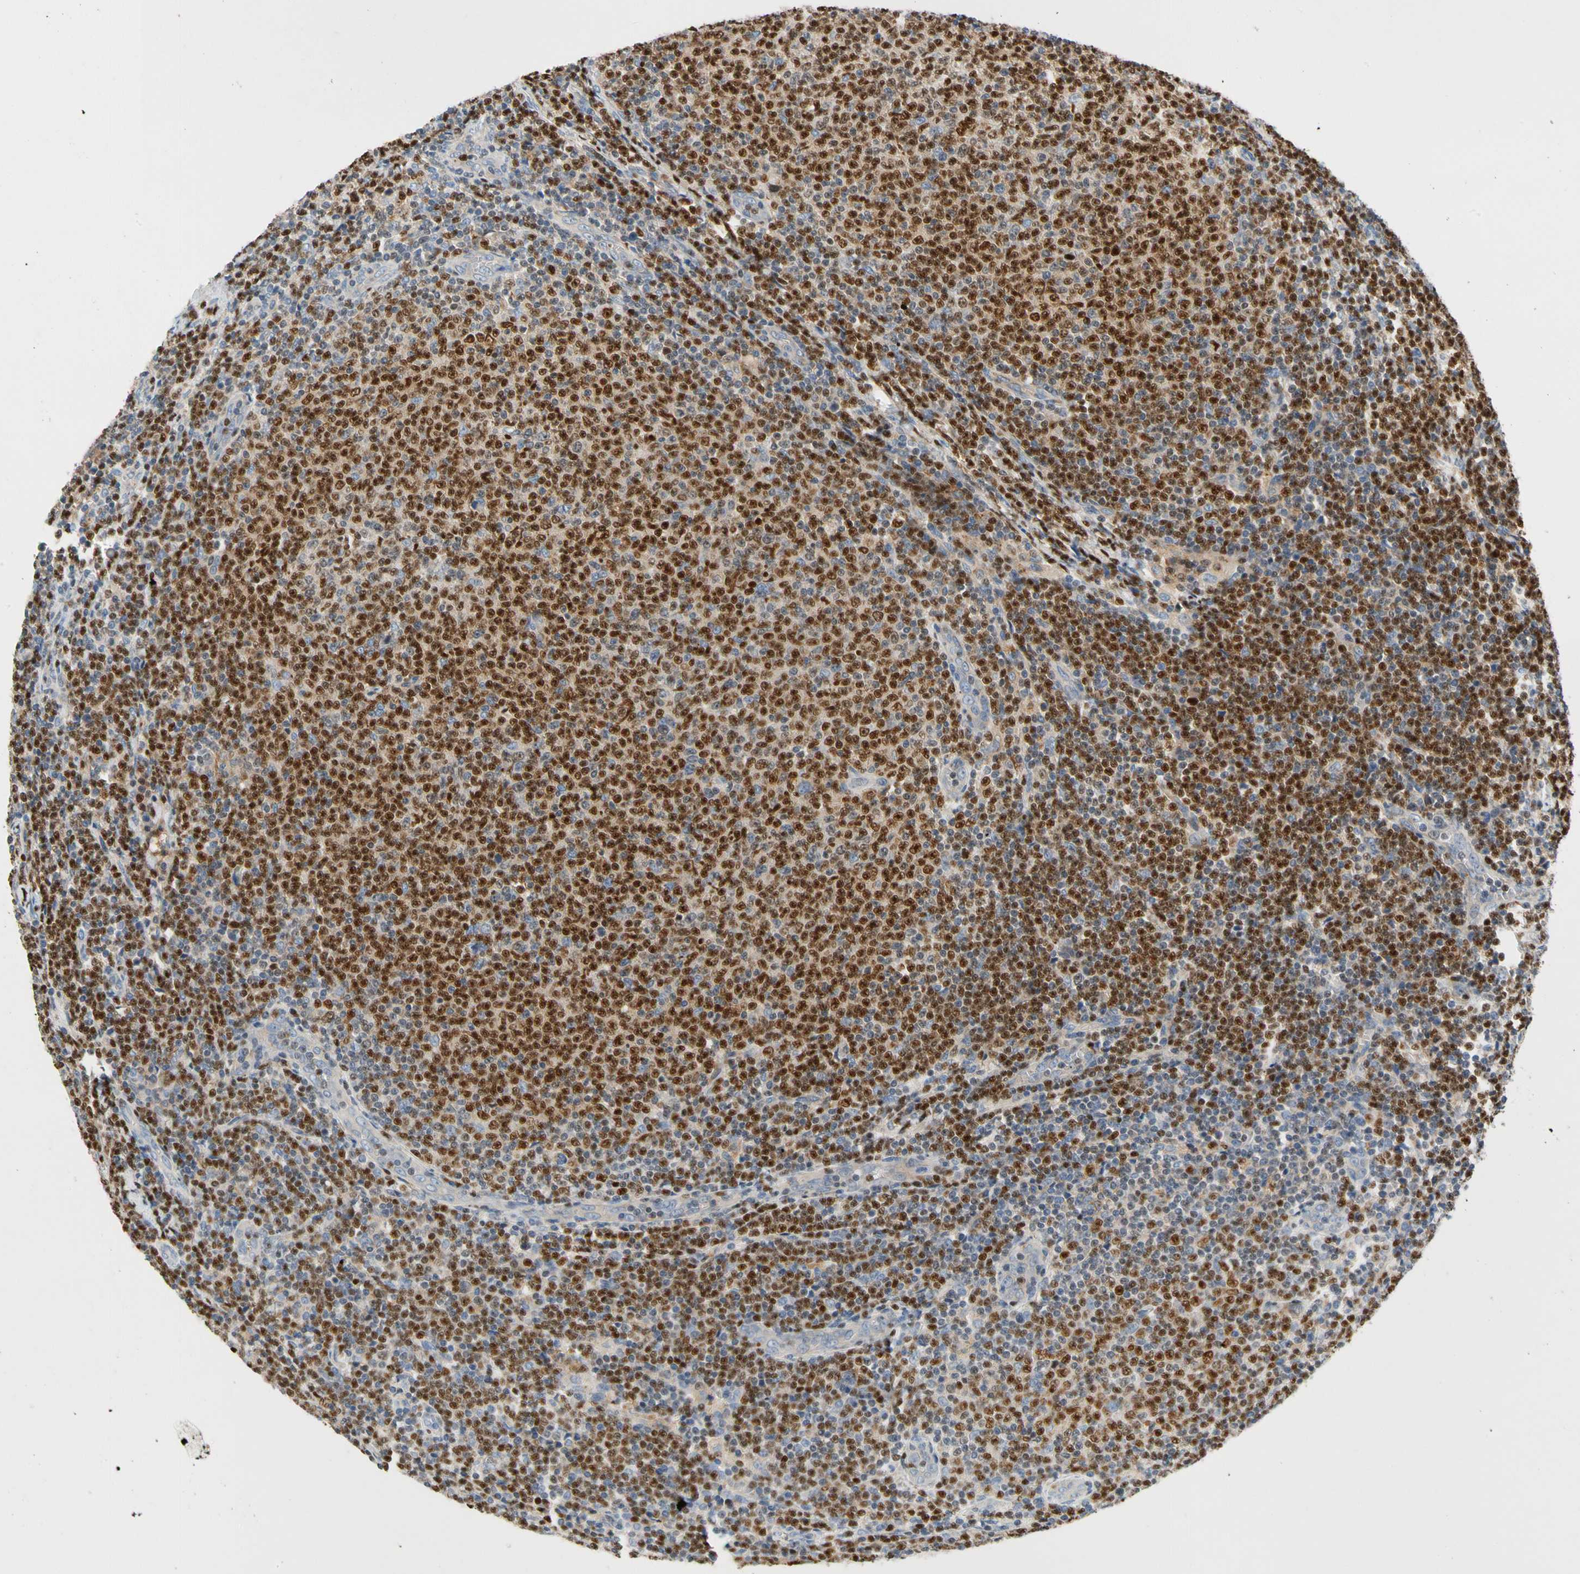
{"staining": {"intensity": "strong", "quantity": ">75%", "location": "nuclear"}, "tissue": "lymphoma", "cell_type": "Tumor cells", "image_type": "cancer", "snomed": [{"axis": "morphology", "description": "Malignant lymphoma, non-Hodgkin's type, Low grade"}, {"axis": "topography", "description": "Lymph node"}], "caption": "Human lymphoma stained for a protein (brown) displays strong nuclear positive positivity in about >75% of tumor cells.", "gene": "SP140", "patient": {"sex": "male", "age": 66}}